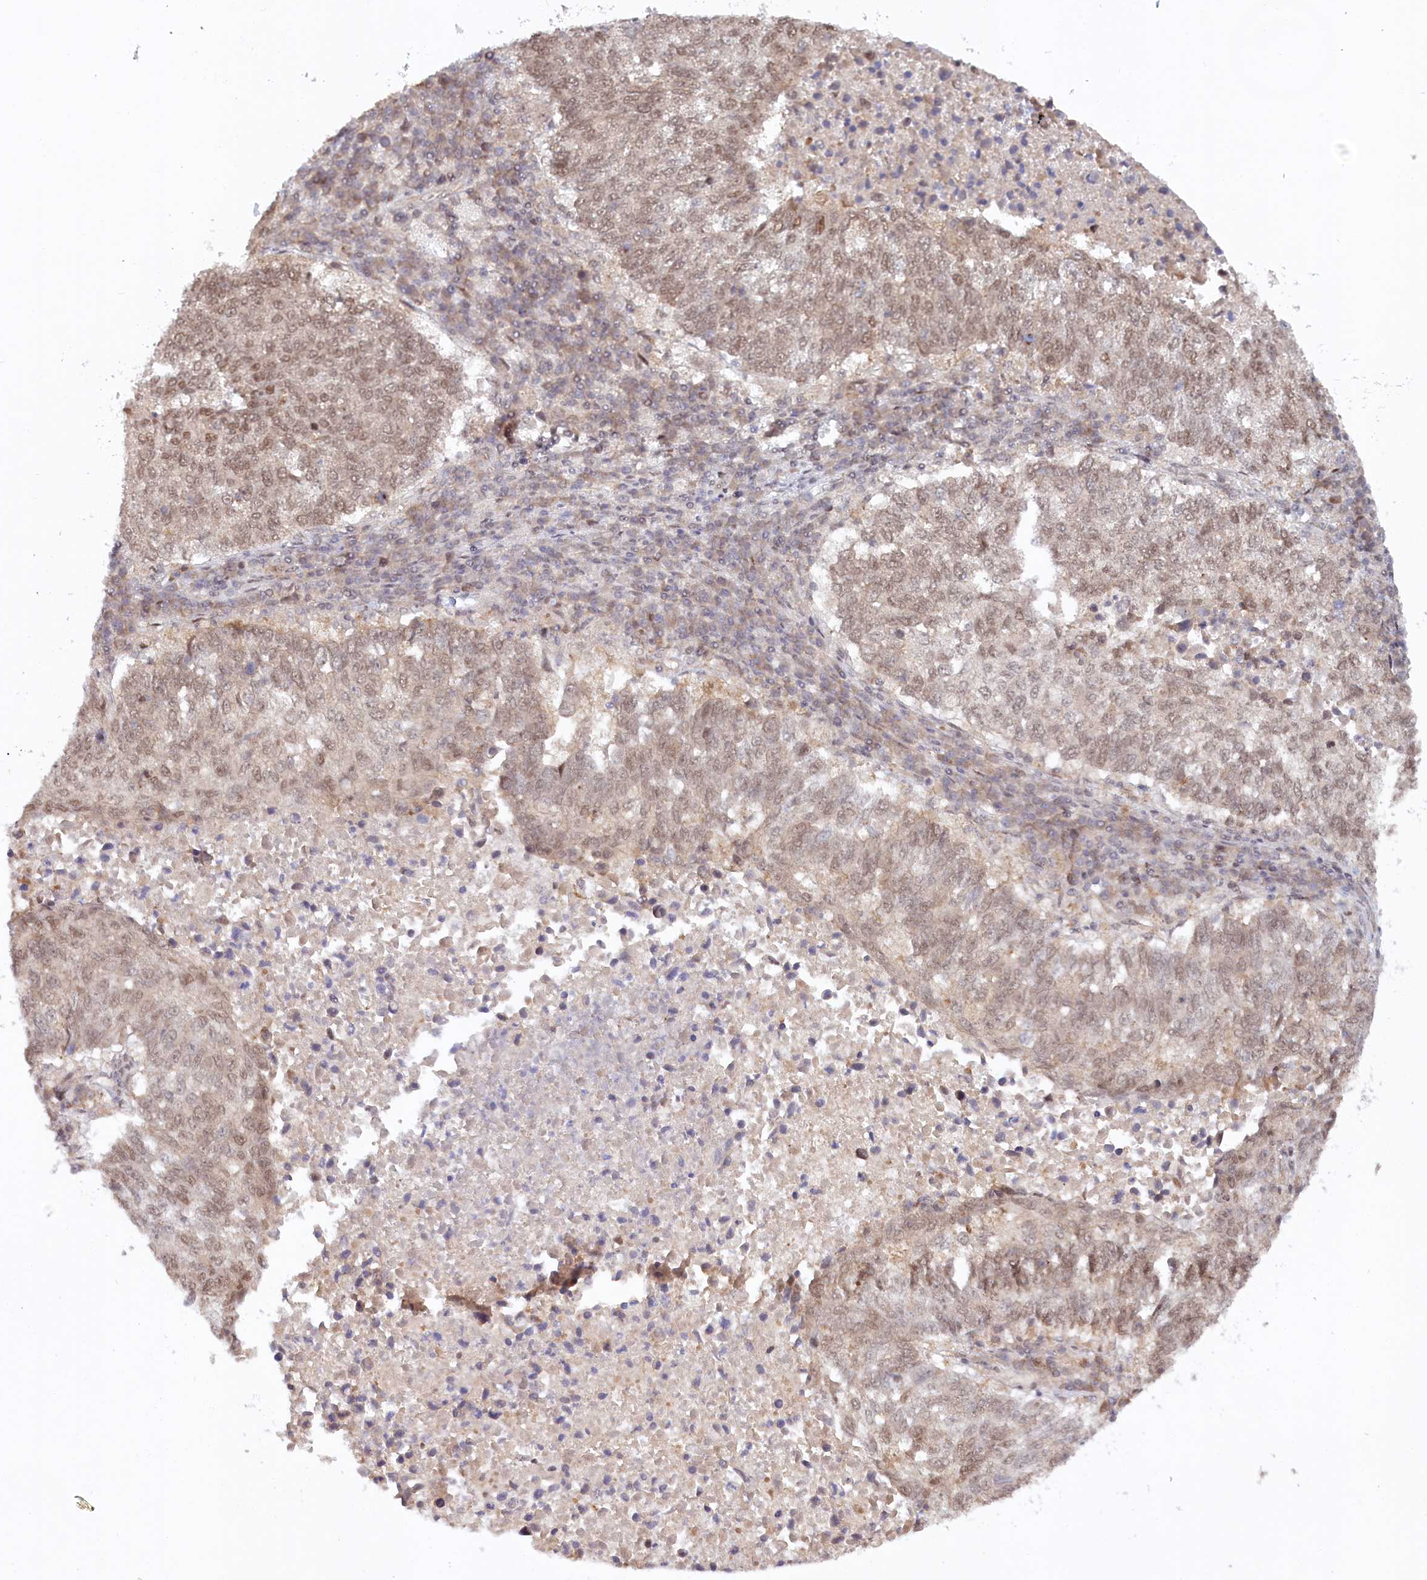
{"staining": {"intensity": "weak", "quantity": ">75%", "location": "nuclear"}, "tissue": "lung cancer", "cell_type": "Tumor cells", "image_type": "cancer", "snomed": [{"axis": "morphology", "description": "Squamous cell carcinoma, NOS"}, {"axis": "topography", "description": "Lung"}], "caption": "Immunohistochemistry (IHC) micrograph of squamous cell carcinoma (lung) stained for a protein (brown), which reveals low levels of weak nuclear expression in approximately >75% of tumor cells.", "gene": "CCDC65", "patient": {"sex": "male", "age": 73}}